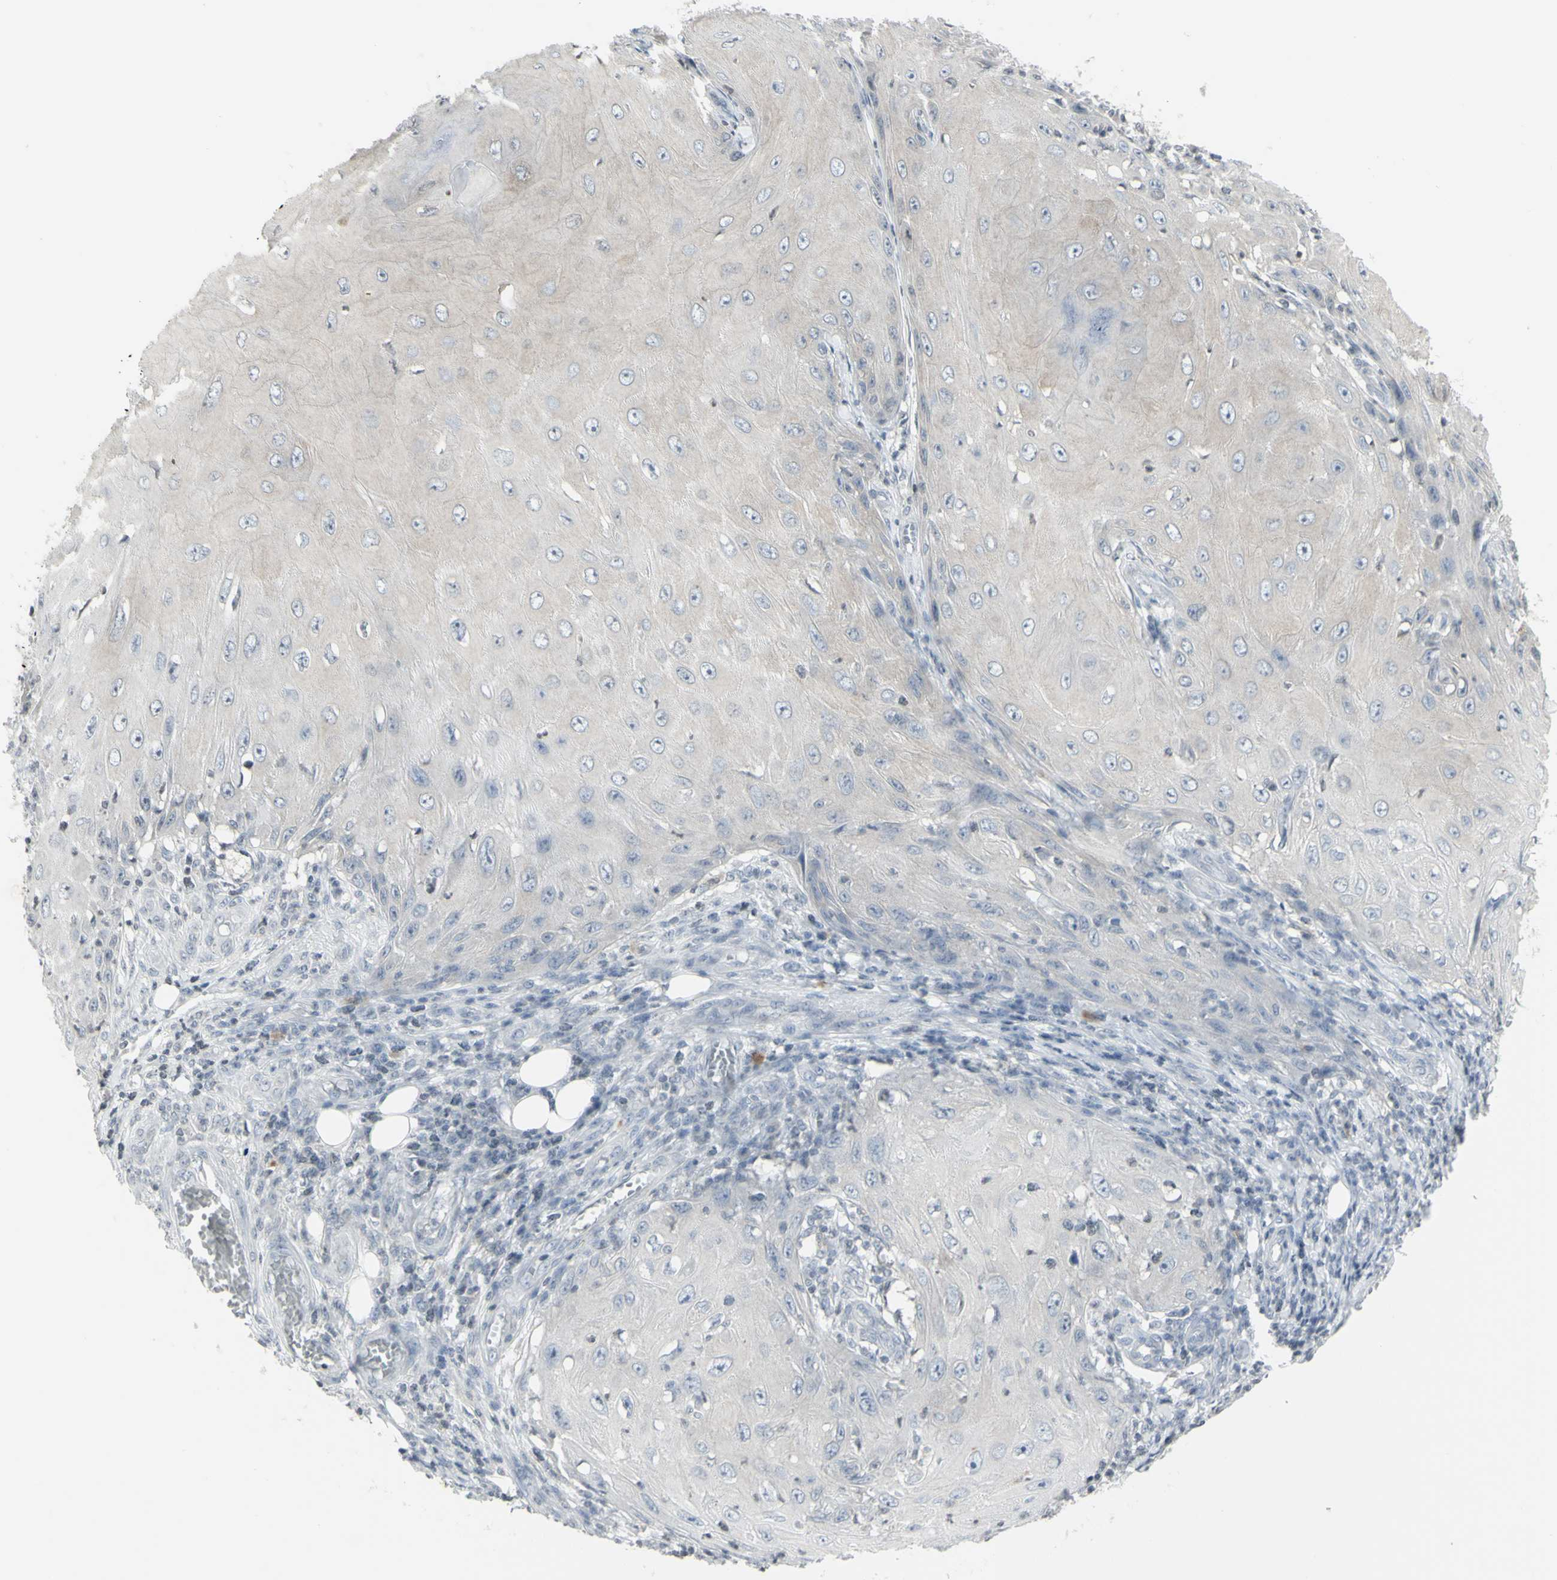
{"staining": {"intensity": "negative", "quantity": "none", "location": "none"}, "tissue": "skin cancer", "cell_type": "Tumor cells", "image_type": "cancer", "snomed": [{"axis": "morphology", "description": "Squamous cell carcinoma, NOS"}, {"axis": "topography", "description": "Skin"}], "caption": "IHC image of neoplastic tissue: human skin squamous cell carcinoma stained with DAB (3,3'-diaminobenzidine) shows no significant protein staining in tumor cells.", "gene": "MUC5AC", "patient": {"sex": "female", "age": 73}}